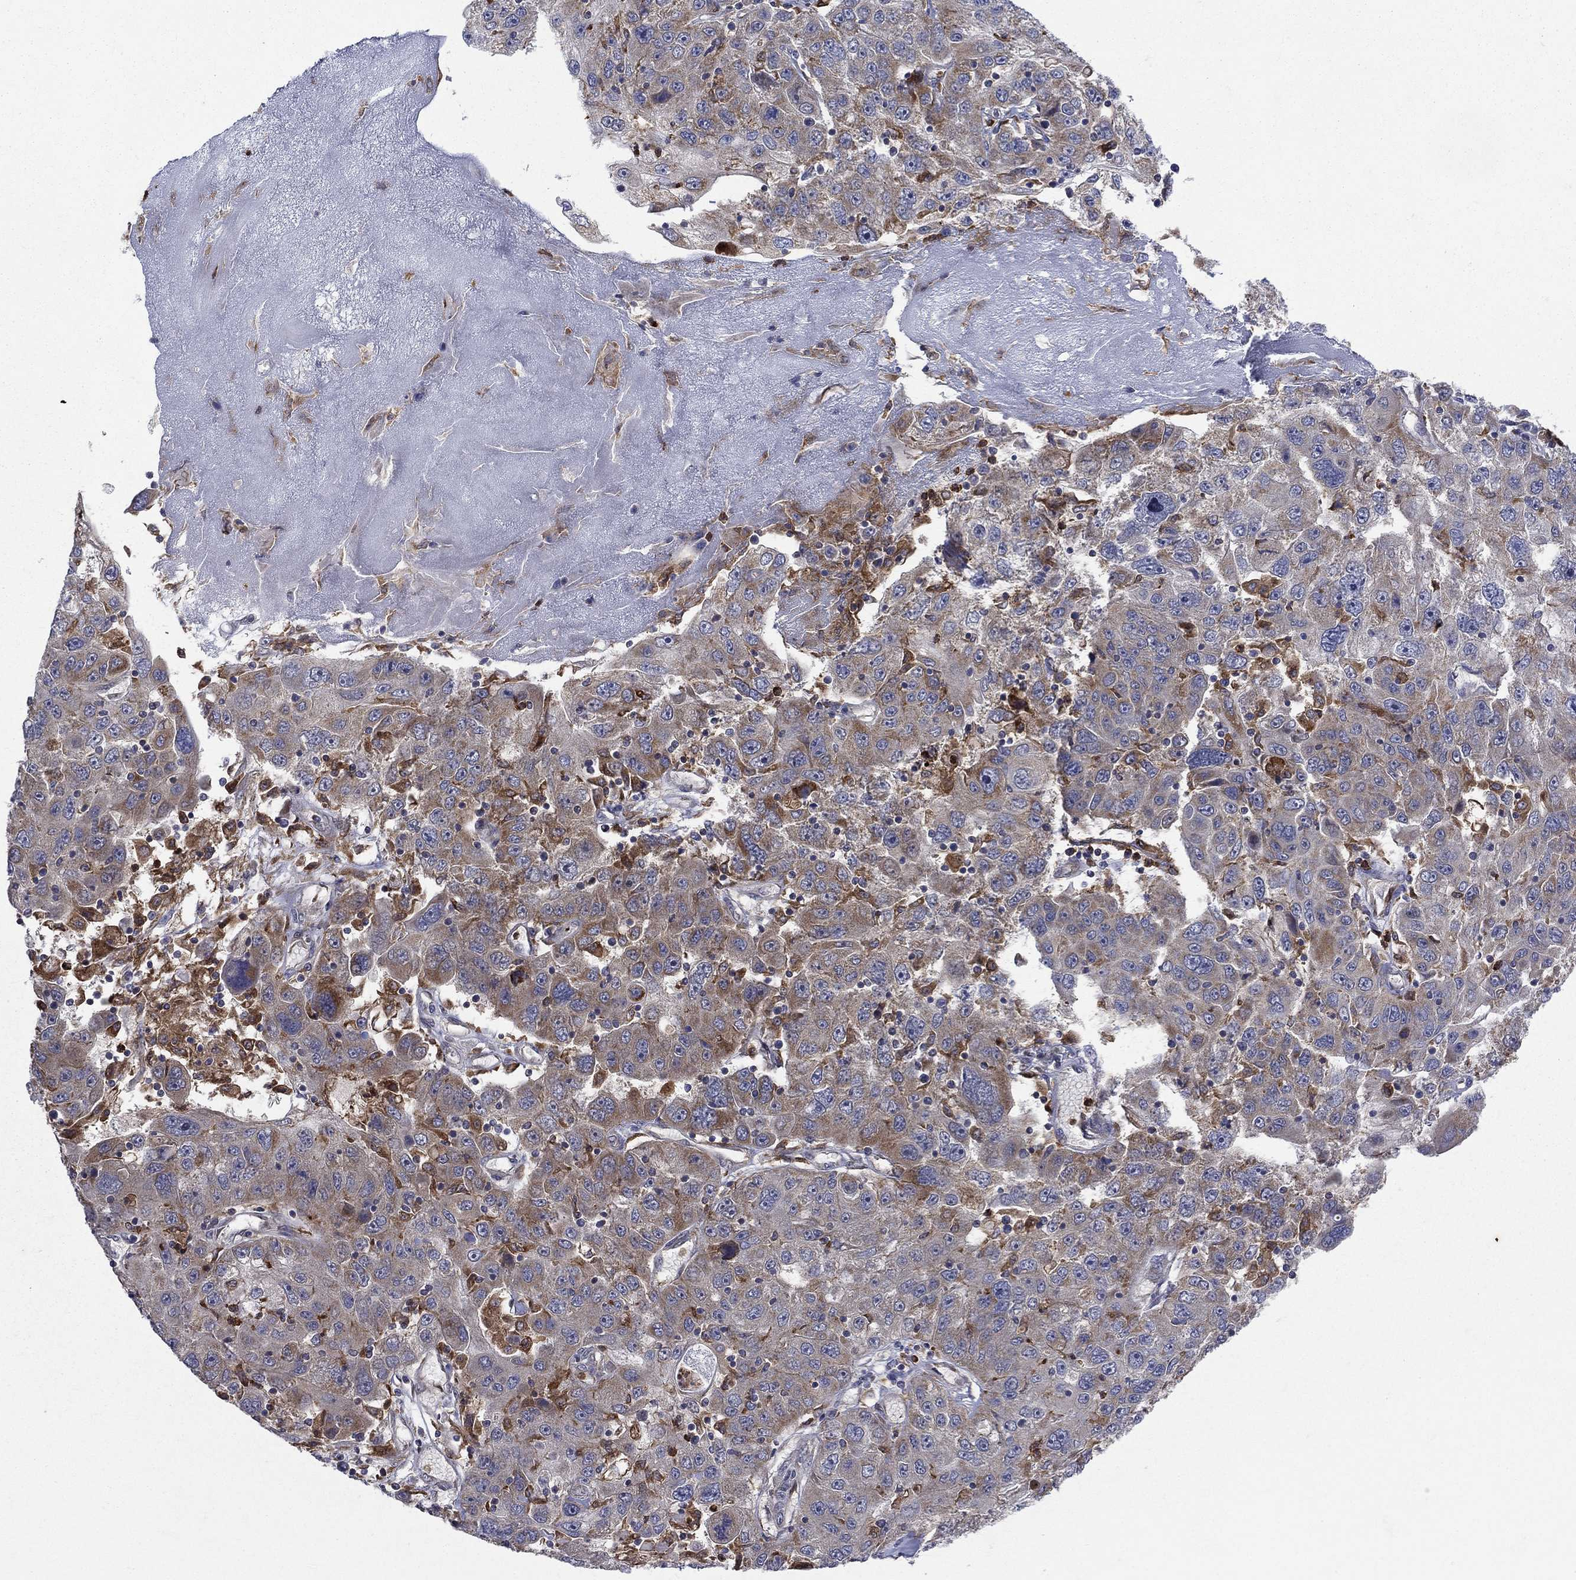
{"staining": {"intensity": "moderate", "quantity": "<25%", "location": "cytoplasmic/membranous"}, "tissue": "stomach cancer", "cell_type": "Tumor cells", "image_type": "cancer", "snomed": [{"axis": "morphology", "description": "Adenocarcinoma, NOS"}, {"axis": "topography", "description": "Stomach"}], "caption": "Stomach adenocarcinoma tissue demonstrates moderate cytoplasmic/membranous positivity in about <25% of tumor cells, visualized by immunohistochemistry. The staining was performed using DAB (3,3'-diaminobenzidine) to visualize the protein expression in brown, while the nuclei were stained in blue with hematoxylin (Magnification: 20x).", "gene": "RNF19B", "patient": {"sex": "male", "age": 56}}